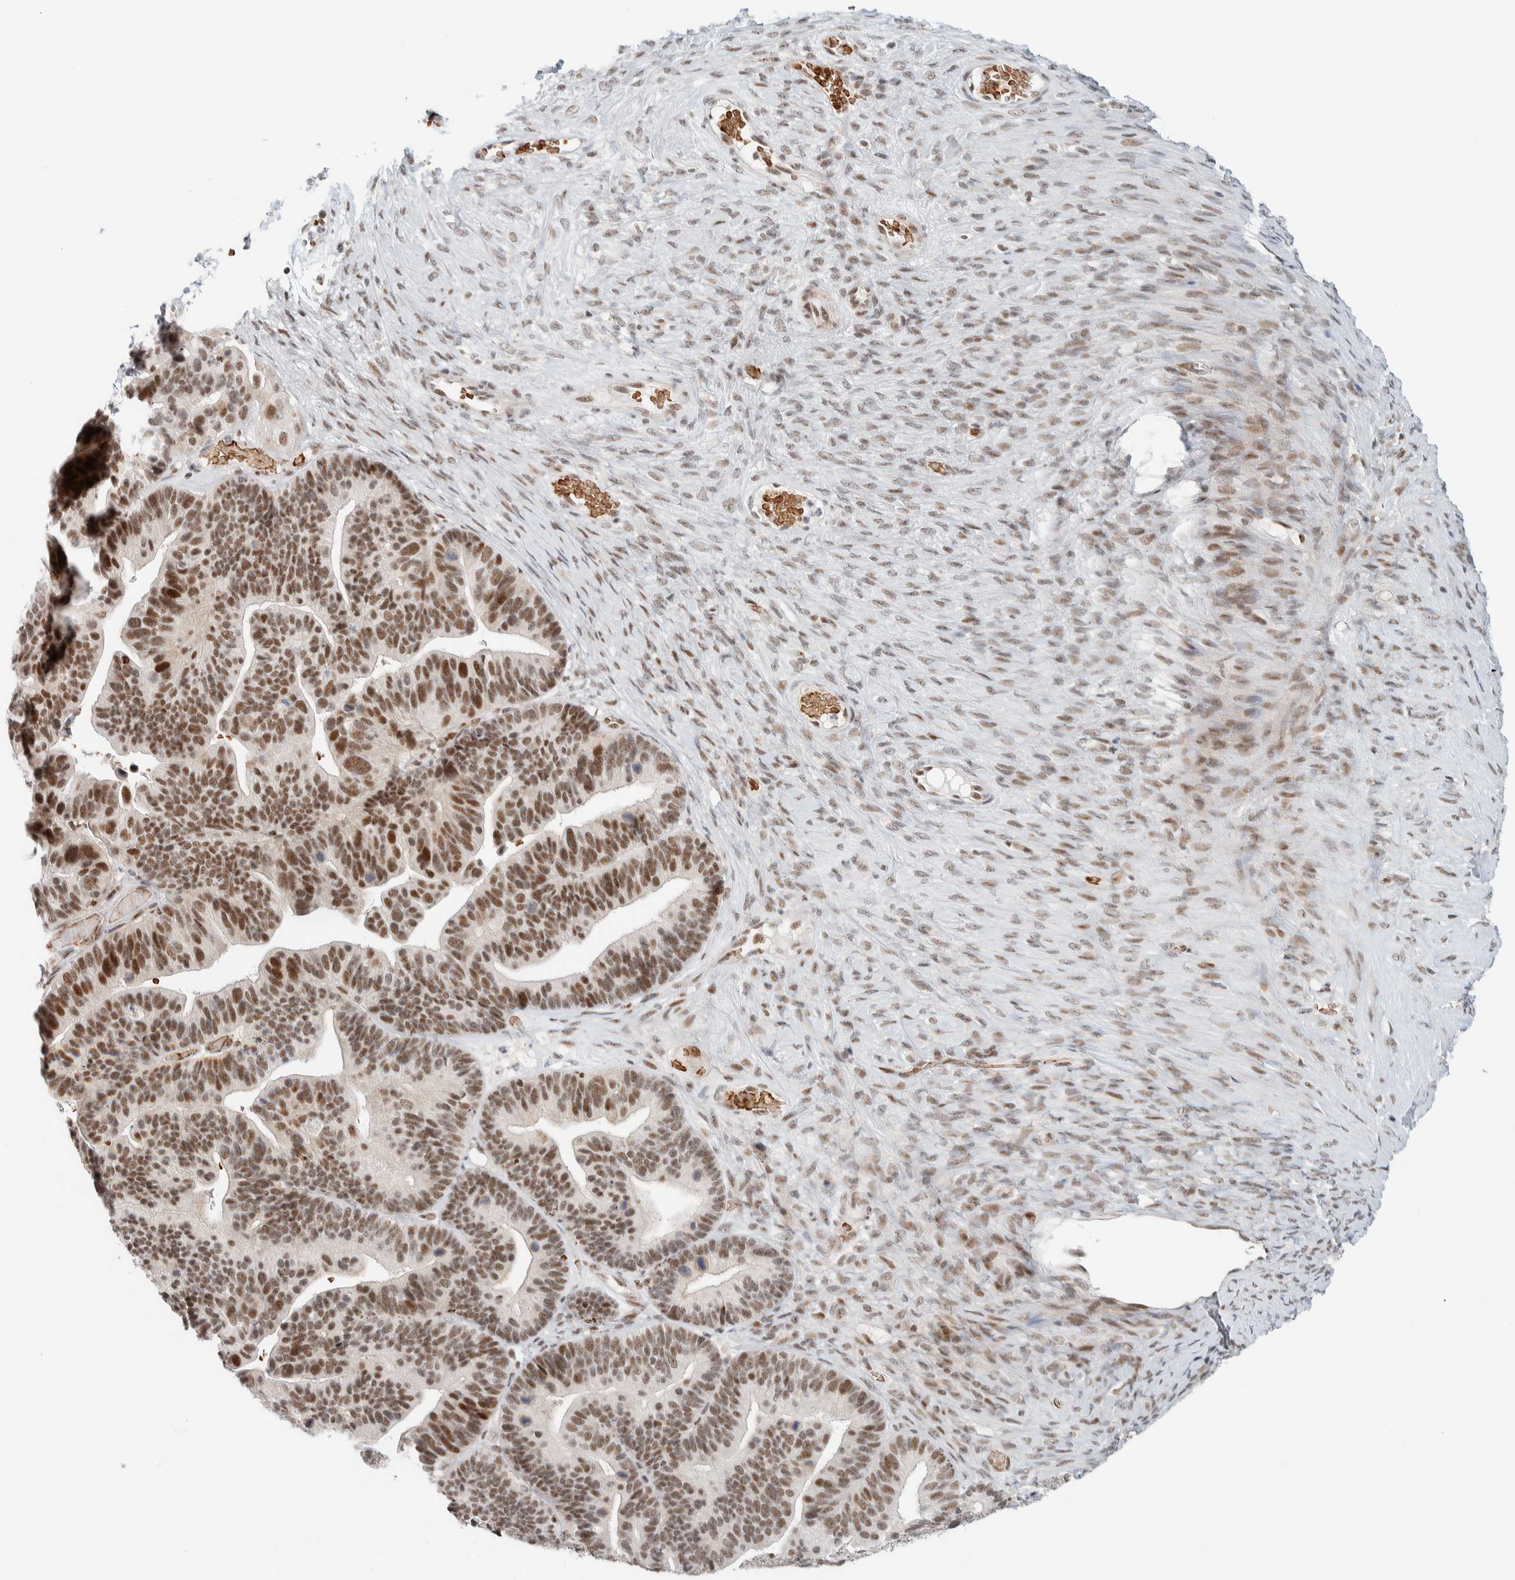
{"staining": {"intensity": "strong", "quantity": ">75%", "location": "nuclear"}, "tissue": "ovarian cancer", "cell_type": "Tumor cells", "image_type": "cancer", "snomed": [{"axis": "morphology", "description": "Cystadenocarcinoma, serous, NOS"}, {"axis": "topography", "description": "Ovary"}], "caption": "Immunohistochemistry (IHC) of ovarian cancer (serous cystadenocarcinoma) demonstrates high levels of strong nuclear expression in about >75% of tumor cells.", "gene": "ZBTB2", "patient": {"sex": "female", "age": 56}}